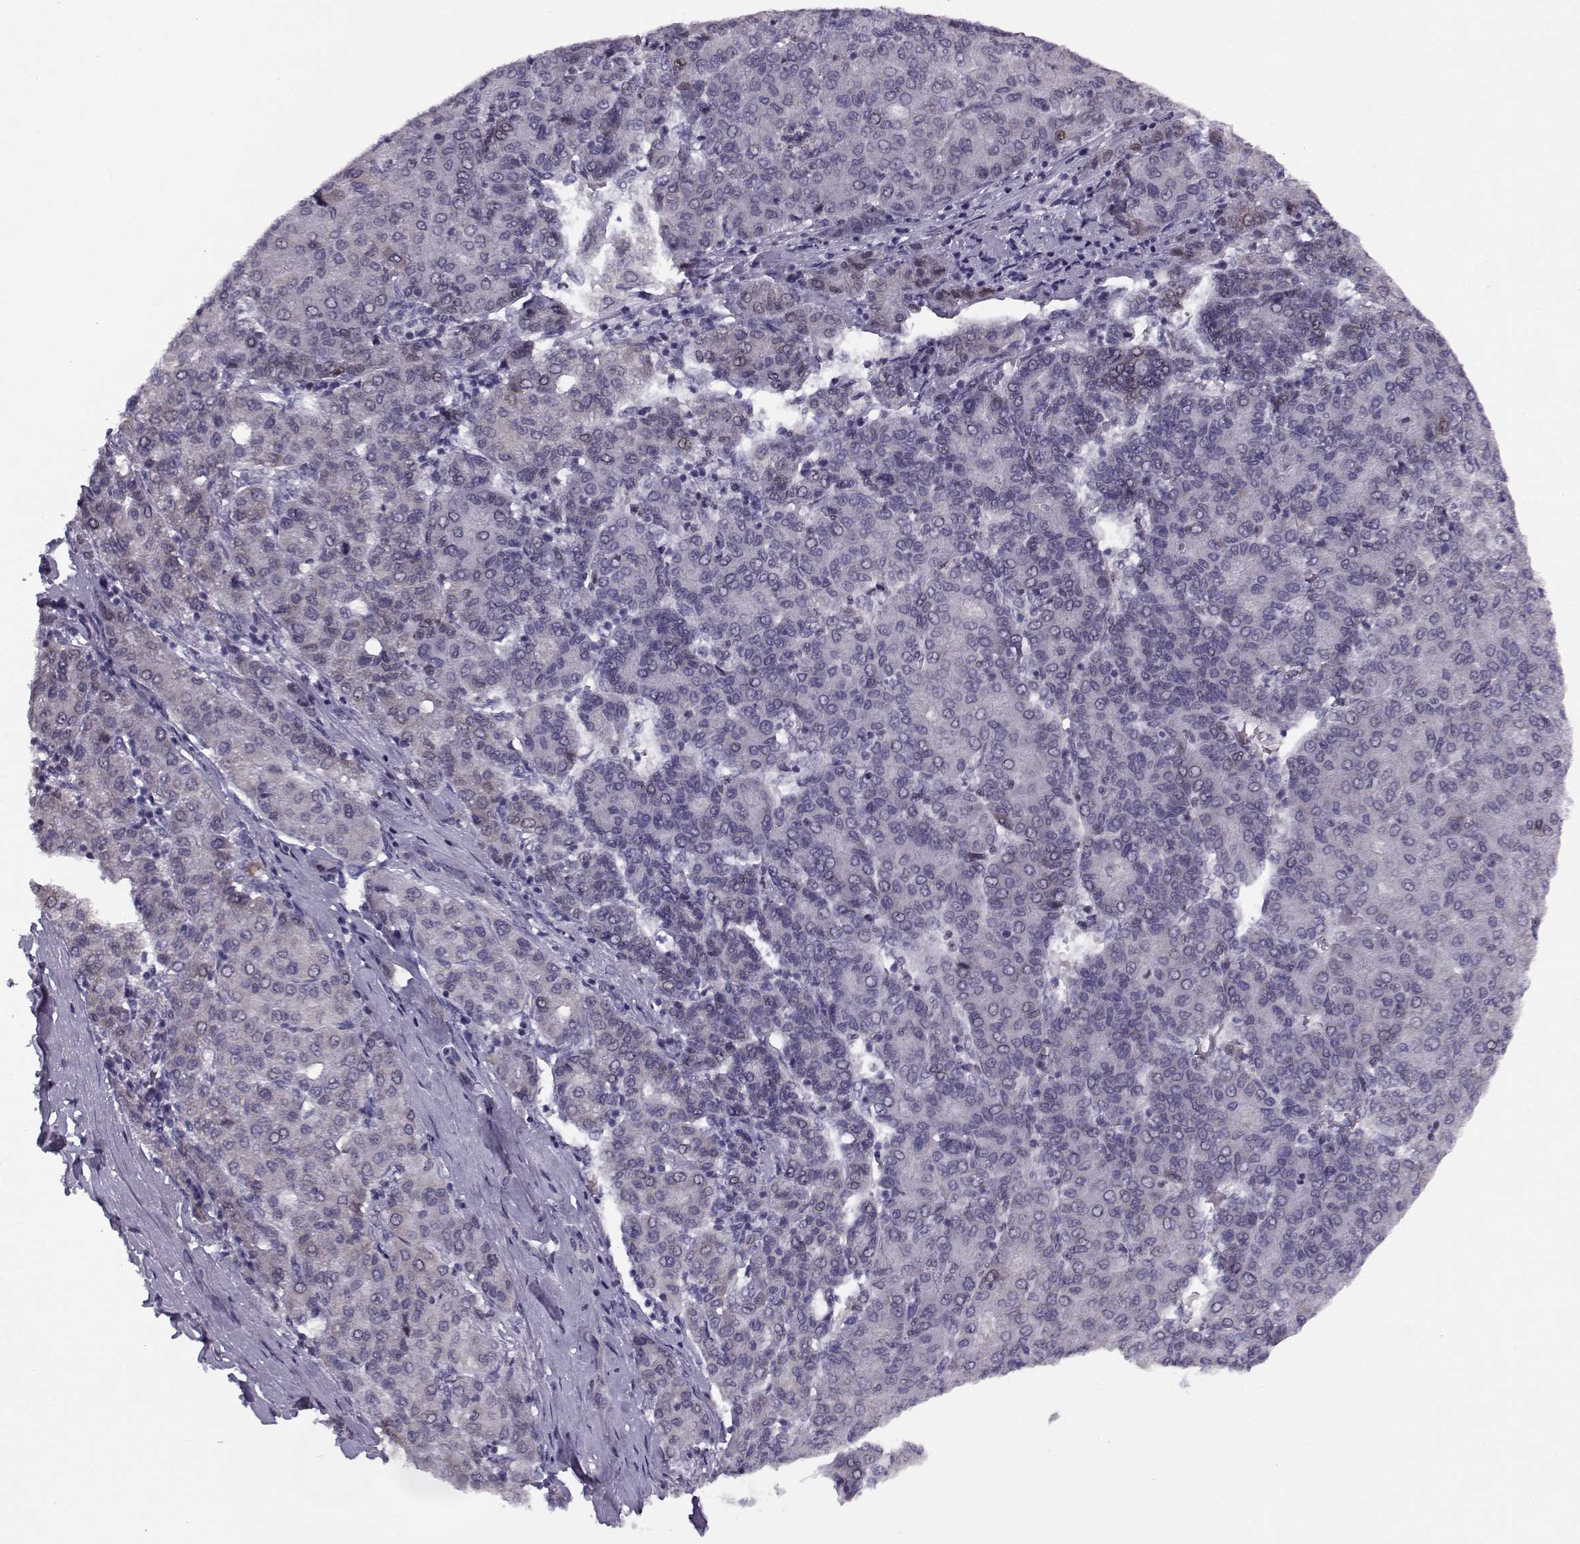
{"staining": {"intensity": "negative", "quantity": "none", "location": "none"}, "tissue": "liver cancer", "cell_type": "Tumor cells", "image_type": "cancer", "snomed": [{"axis": "morphology", "description": "Carcinoma, Hepatocellular, NOS"}, {"axis": "topography", "description": "Liver"}], "caption": "Tumor cells are negative for protein expression in human liver cancer.", "gene": "DDX25", "patient": {"sex": "male", "age": 65}}